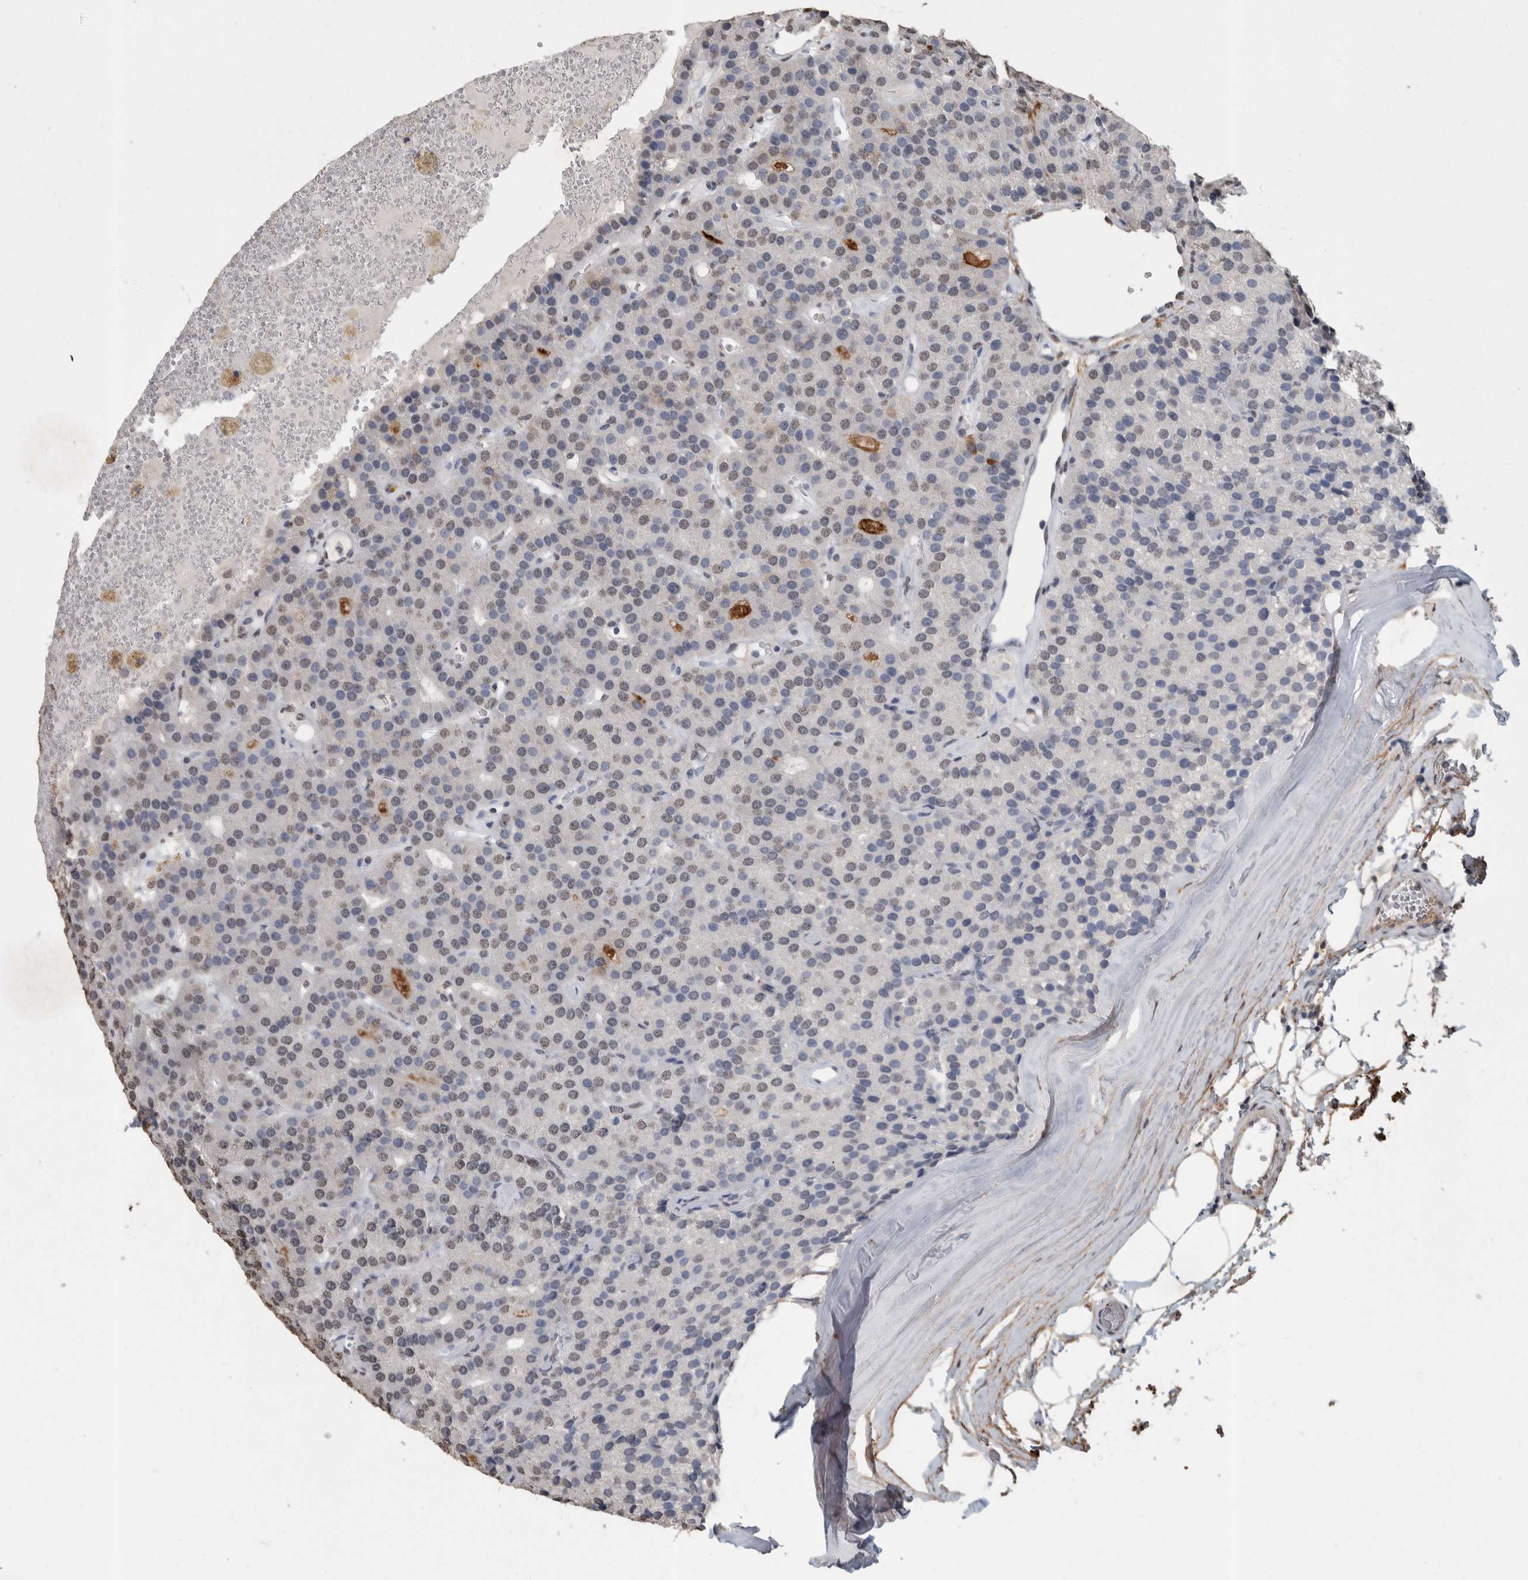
{"staining": {"intensity": "negative", "quantity": "none", "location": "none"}, "tissue": "parathyroid gland", "cell_type": "Glandular cells", "image_type": "normal", "snomed": [{"axis": "morphology", "description": "Normal tissue, NOS"}, {"axis": "morphology", "description": "Adenoma, NOS"}, {"axis": "topography", "description": "Parathyroid gland"}], "caption": "Immunohistochemistry (IHC) photomicrograph of benign parathyroid gland: parathyroid gland stained with DAB (3,3'-diaminobenzidine) displays no significant protein positivity in glandular cells.", "gene": "LTBP1", "patient": {"sex": "female", "age": 86}}